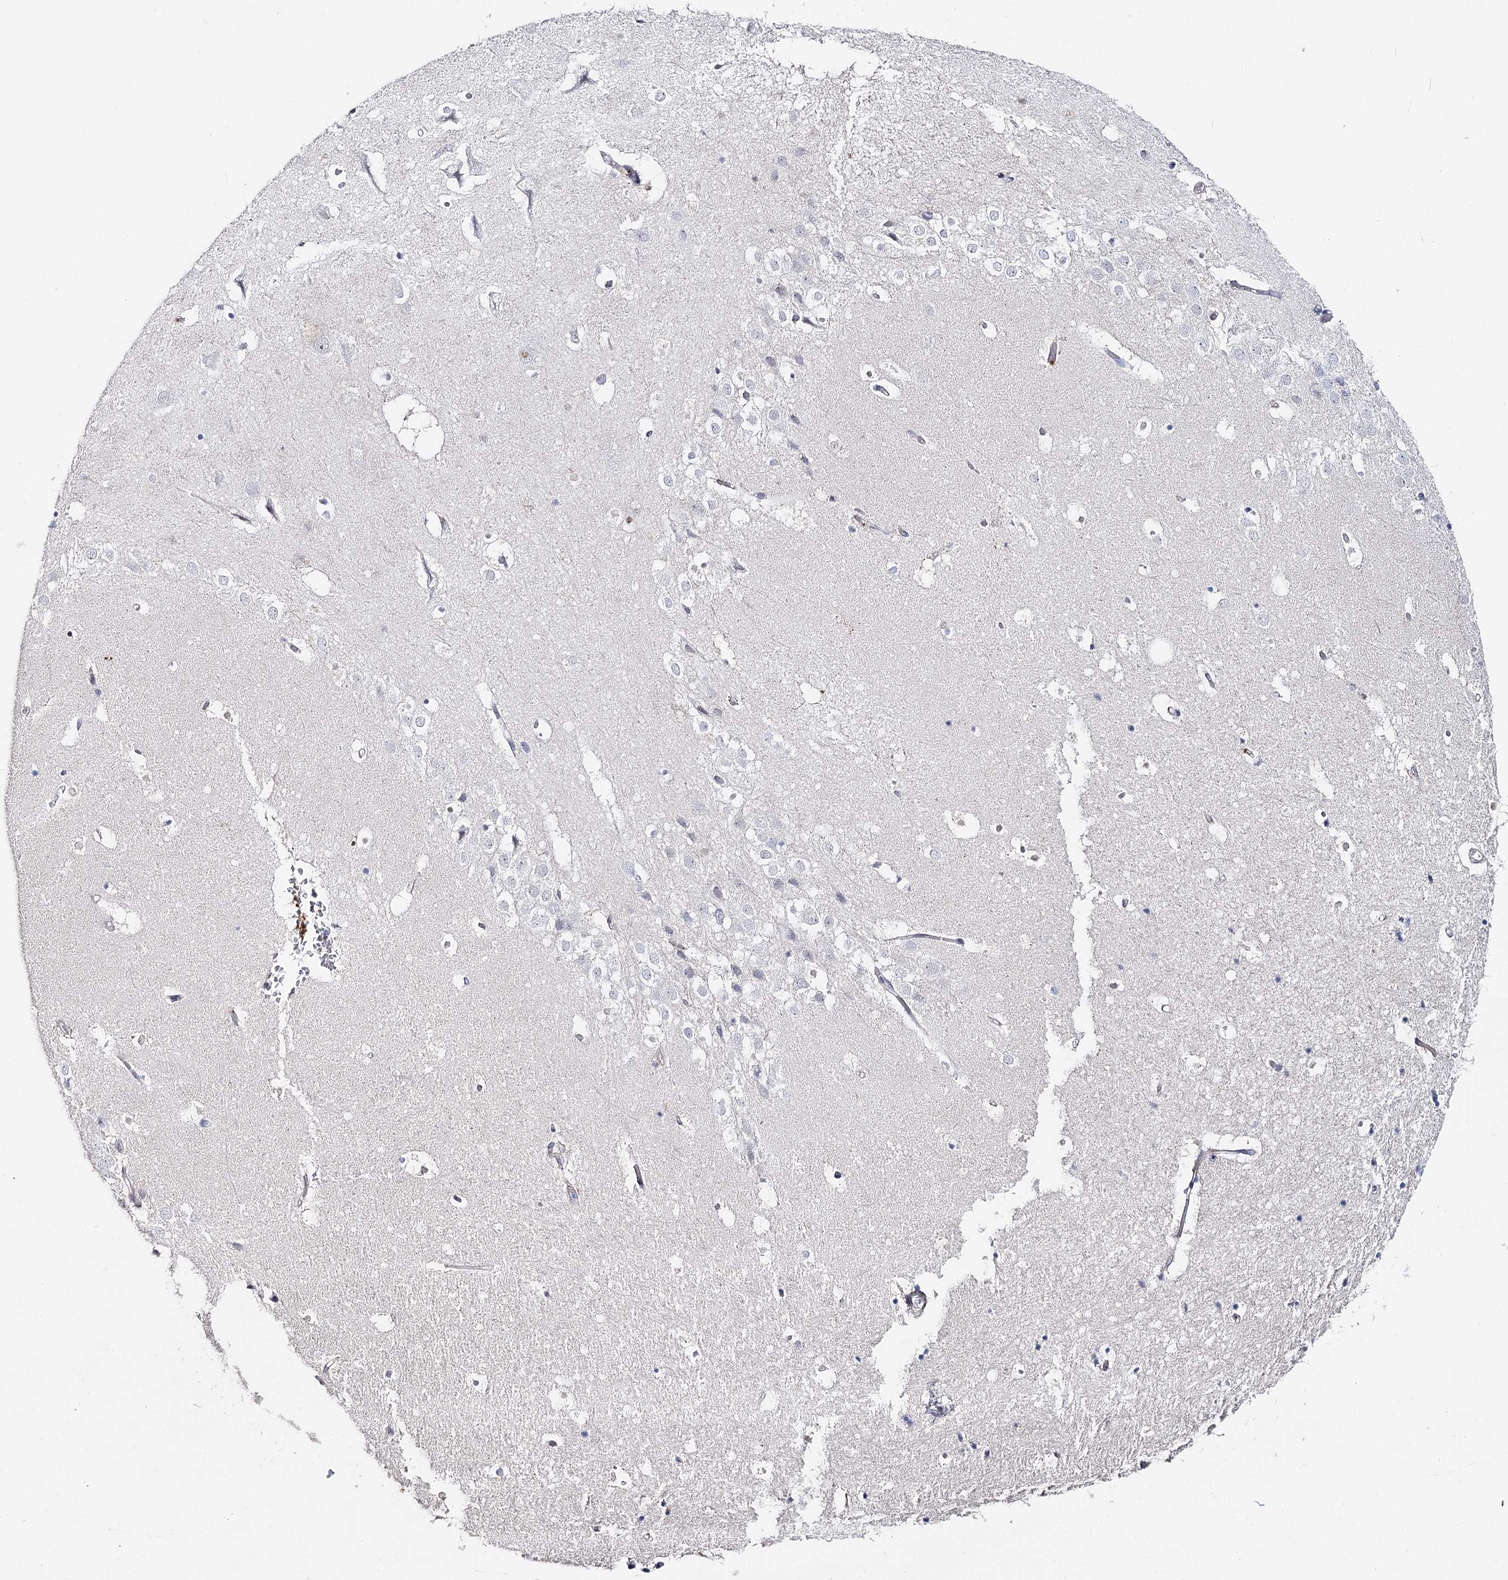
{"staining": {"intensity": "negative", "quantity": "none", "location": "none"}, "tissue": "hippocampus", "cell_type": "Glial cells", "image_type": "normal", "snomed": [{"axis": "morphology", "description": "Normal tissue, NOS"}, {"axis": "topography", "description": "Hippocampus"}], "caption": "IHC histopathology image of benign hippocampus: human hippocampus stained with DAB (3,3'-diaminobenzidine) displays no significant protein expression in glial cells.", "gene": "AGXT2", "patient": {"sex": "female", "age": 52}}